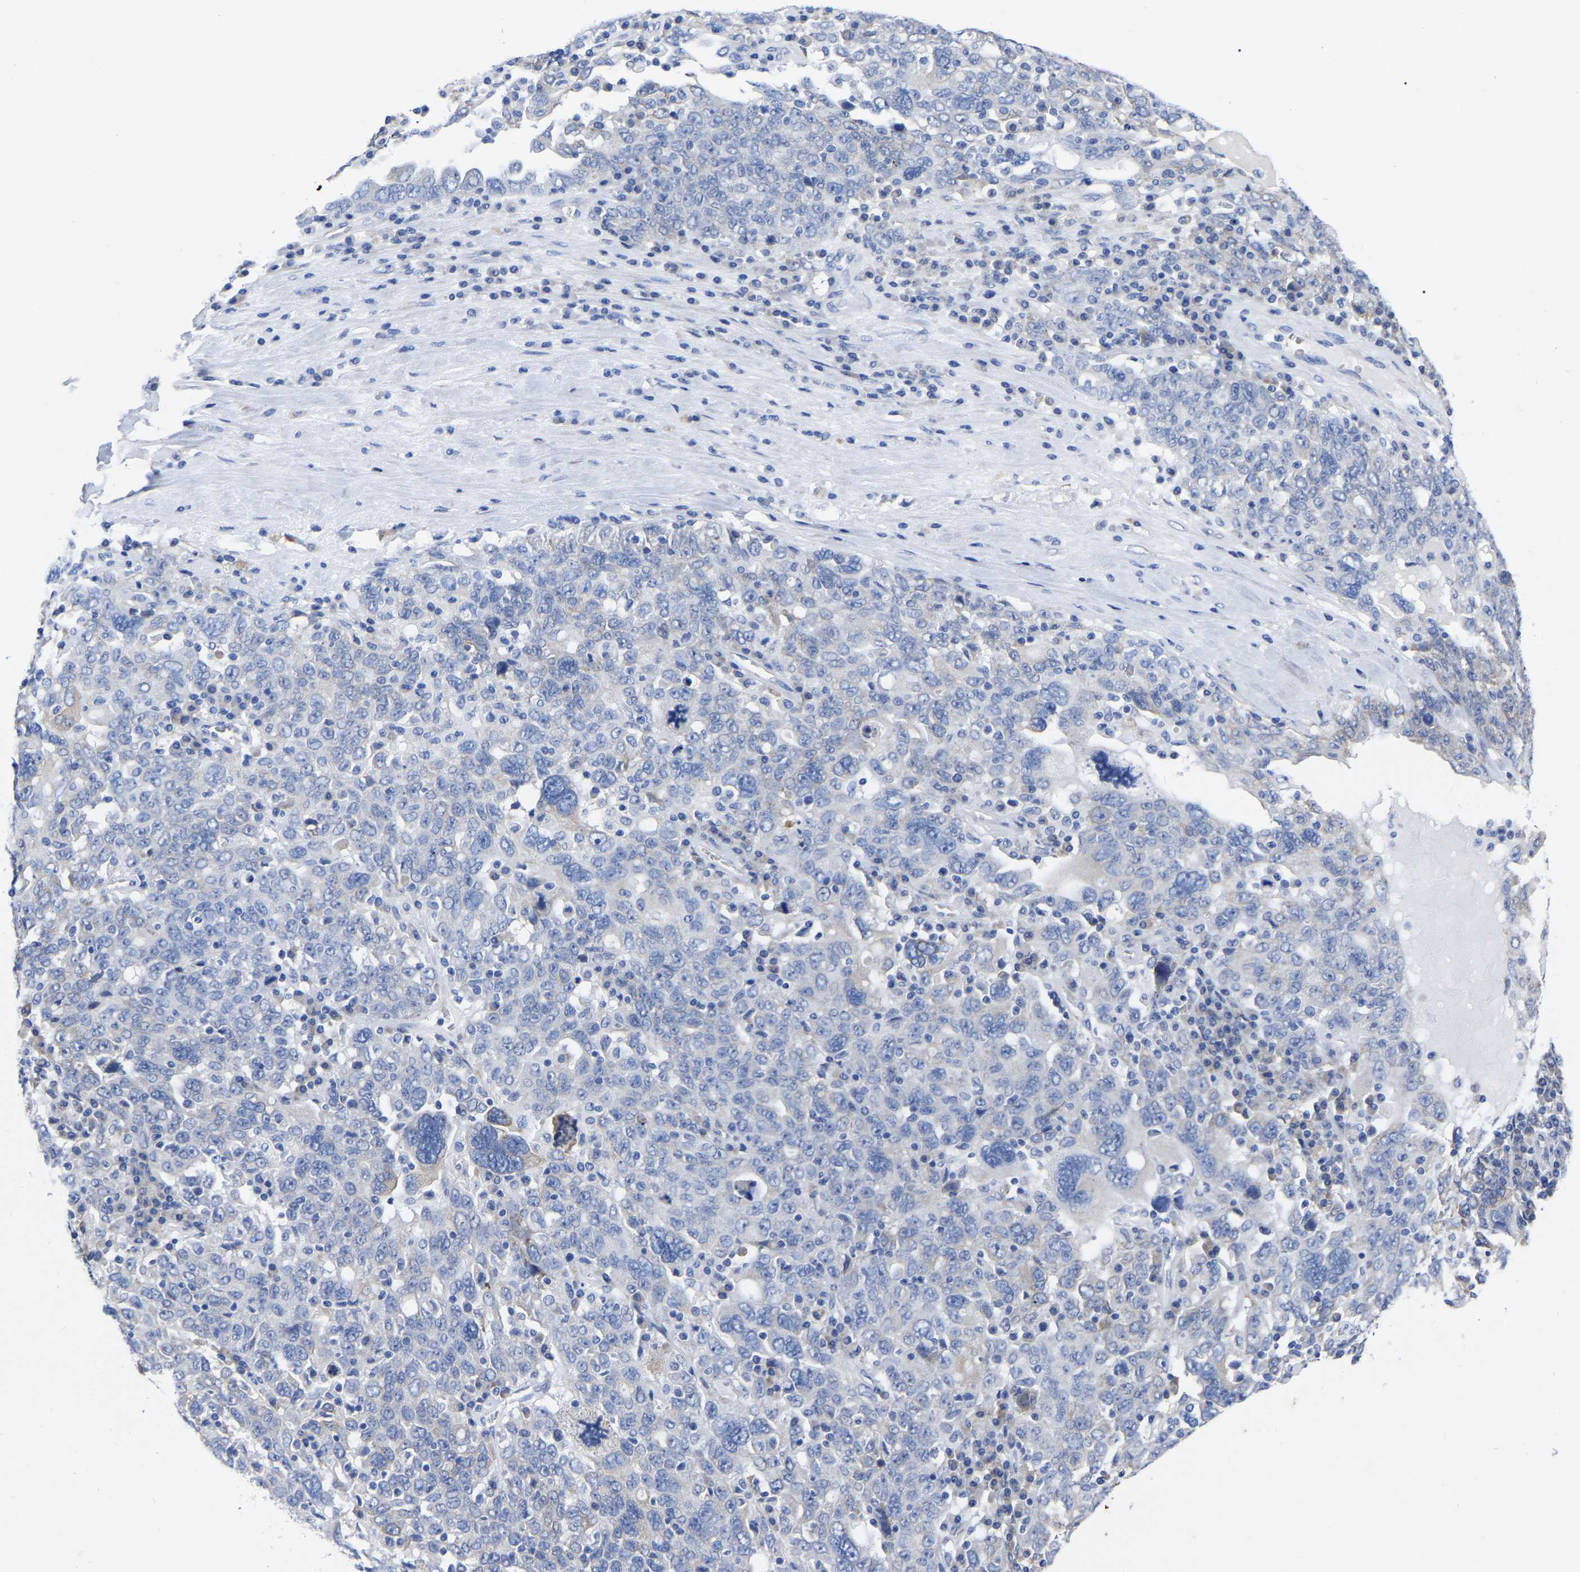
{"staining": {"intensity": "negative", "quantity": "none", "location": "none"}, "tissue": "ovarian cancer", "cell_type": "Tumor cells", "image_type": "cancer", "snomed": [{"axis": "morphology", "description": "Carcinoma, endometroid"}, {"axis": "topography", "description": "Ovary"}], "caption": "This is an immunohistochemistry (IHC) photomicrograph of endometroid carcinoma (ovarian). There is no staining in tumor cells.", "gene": "GDF3", "patient": {"sex": "female", "age": 62}}